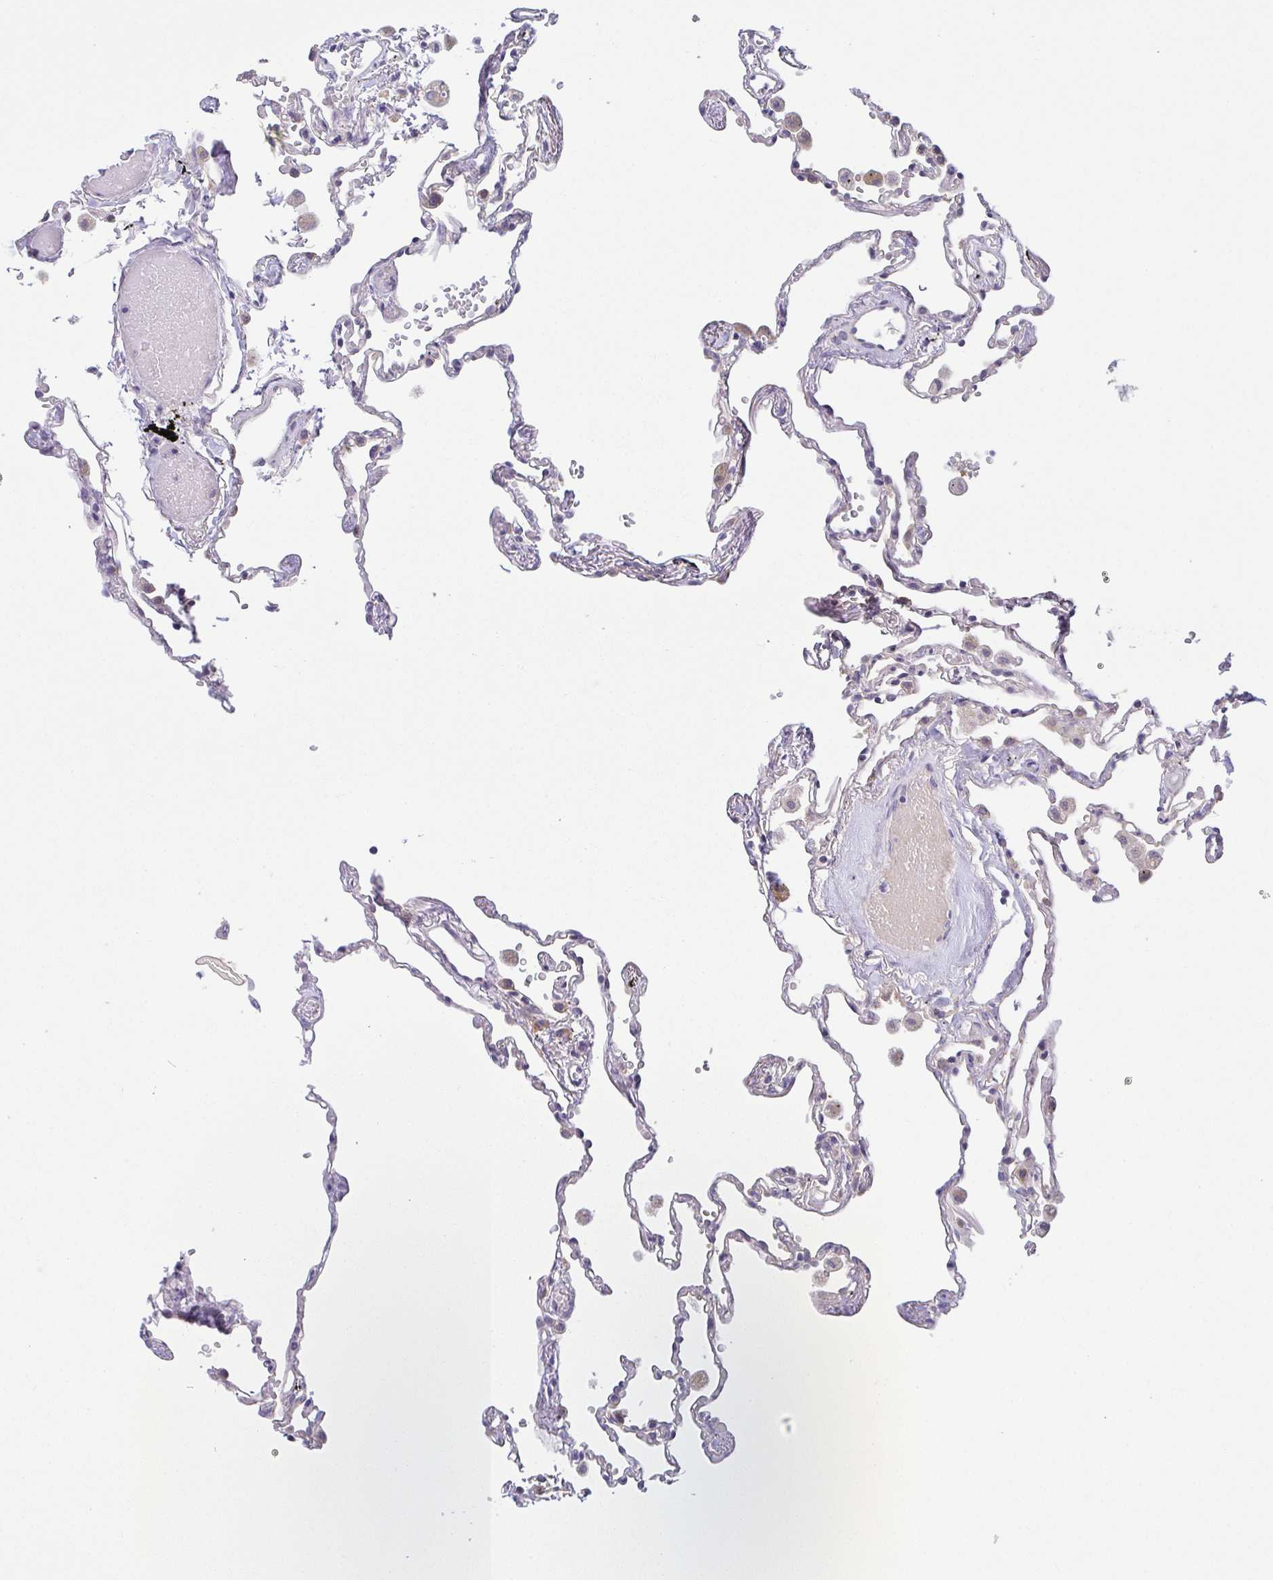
{"staining": {"intensity": "moderate", "quantity": "<25%", "location": "cytoplasmic/membranous"}, "tissue": "lung", "cell_type": "Alveolar cells", "image_type": "normal", "snomed": [{"axis": "morphology", "description": "Normal tissue, NOS"}, {"axis": "topography", "description": "Lung"}], "caption": "The histopathology image demonstrates a brown stain indicating the presence of a protein in the cytoplasmic/membranous of alveolar cells in lung. (DAB IHC with brightfield microscopy, high magnification).", "gene": "BCL2L1", "patient": {"sex": "female", "age": 67}}